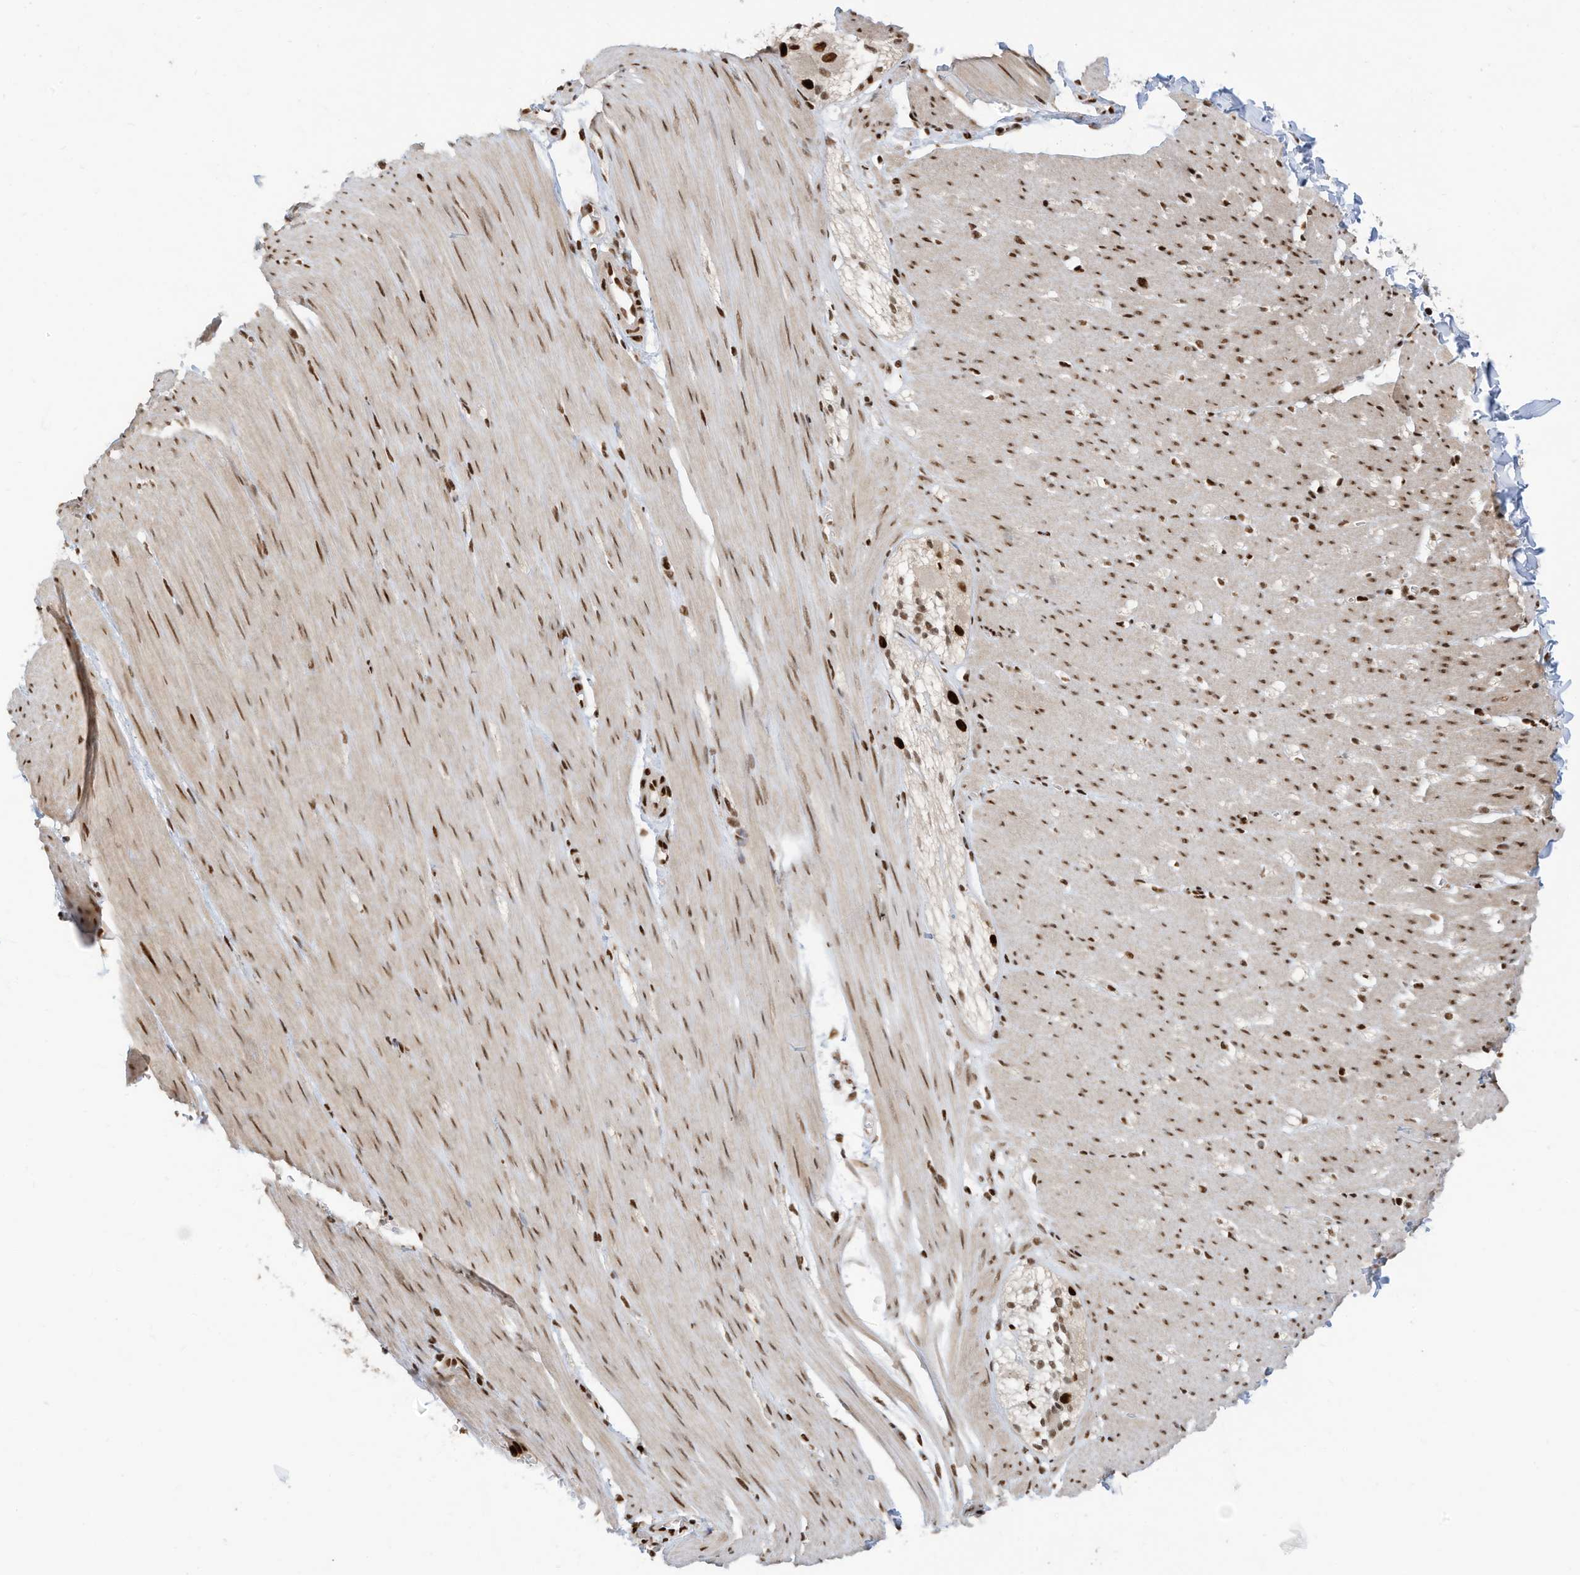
{"staining": {"intensity": "moderate", "quantity": ">75%", "location": "nuclear"}, "tissue": "smooth muscle", "cell_type": "Smooth muscle cells", "image_type": "normal", "snomed": [{"axis": "morphology", "description": "Normal tissue, NOS"}, {"axis": "morphology", "description": "Adenocarcinoma, NOS"}, {"axis": "topography", "description": "Colon"}, {"axis": "topography", "description": "Peripheral nerve tissue"}], "caption": "A high-resolution image shows IHC staining of normal smooth muscle, which shows moderate nuclear staining in approximately >75% of smooth muscle cells.", "gene": "SAMD15", "patient": {"sex": "male", "age": 14}}